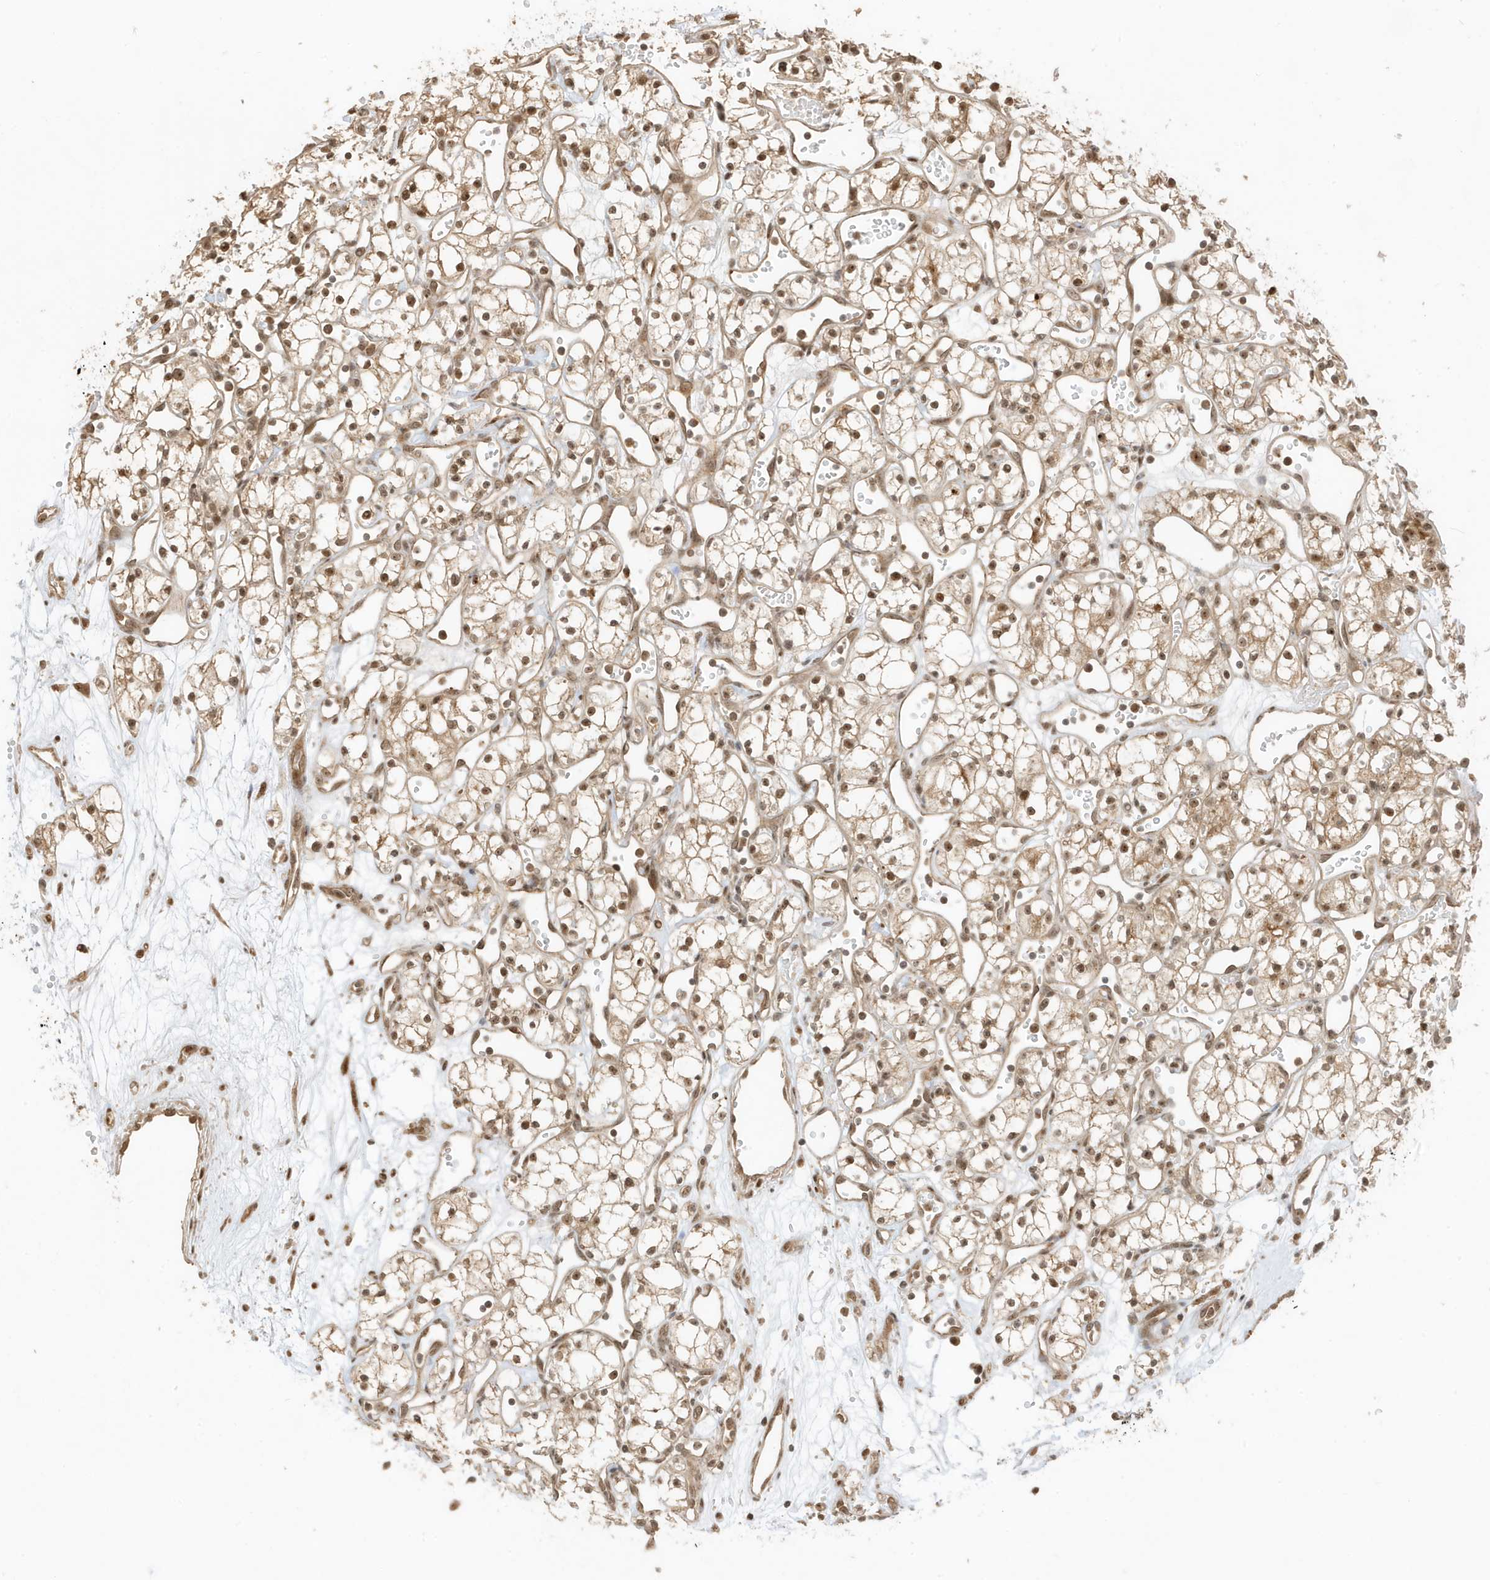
{"staining": {"intensity": "moderate", "quantity": ">75%", "location": "cytoplasmic/membranous,nuclear"}, "tissue": "renal cancer", "cell_type": "Tumor cells", "image_type": "cancer", "snomed": [{"axis": "morphology", "description": "Adenocarcinoma, NOS"}, {"axis": "topography", "description": "Kidney"}], "caption": "The photomicrograph demonstrates a brown stain indicating the presence of a protein in the cytoplasmic/membranous and nuclear of tumor cells in adenocarcinoma (renal).", "gene": "ZBTB41", "patient": {"sex": "male", "age": 59}}